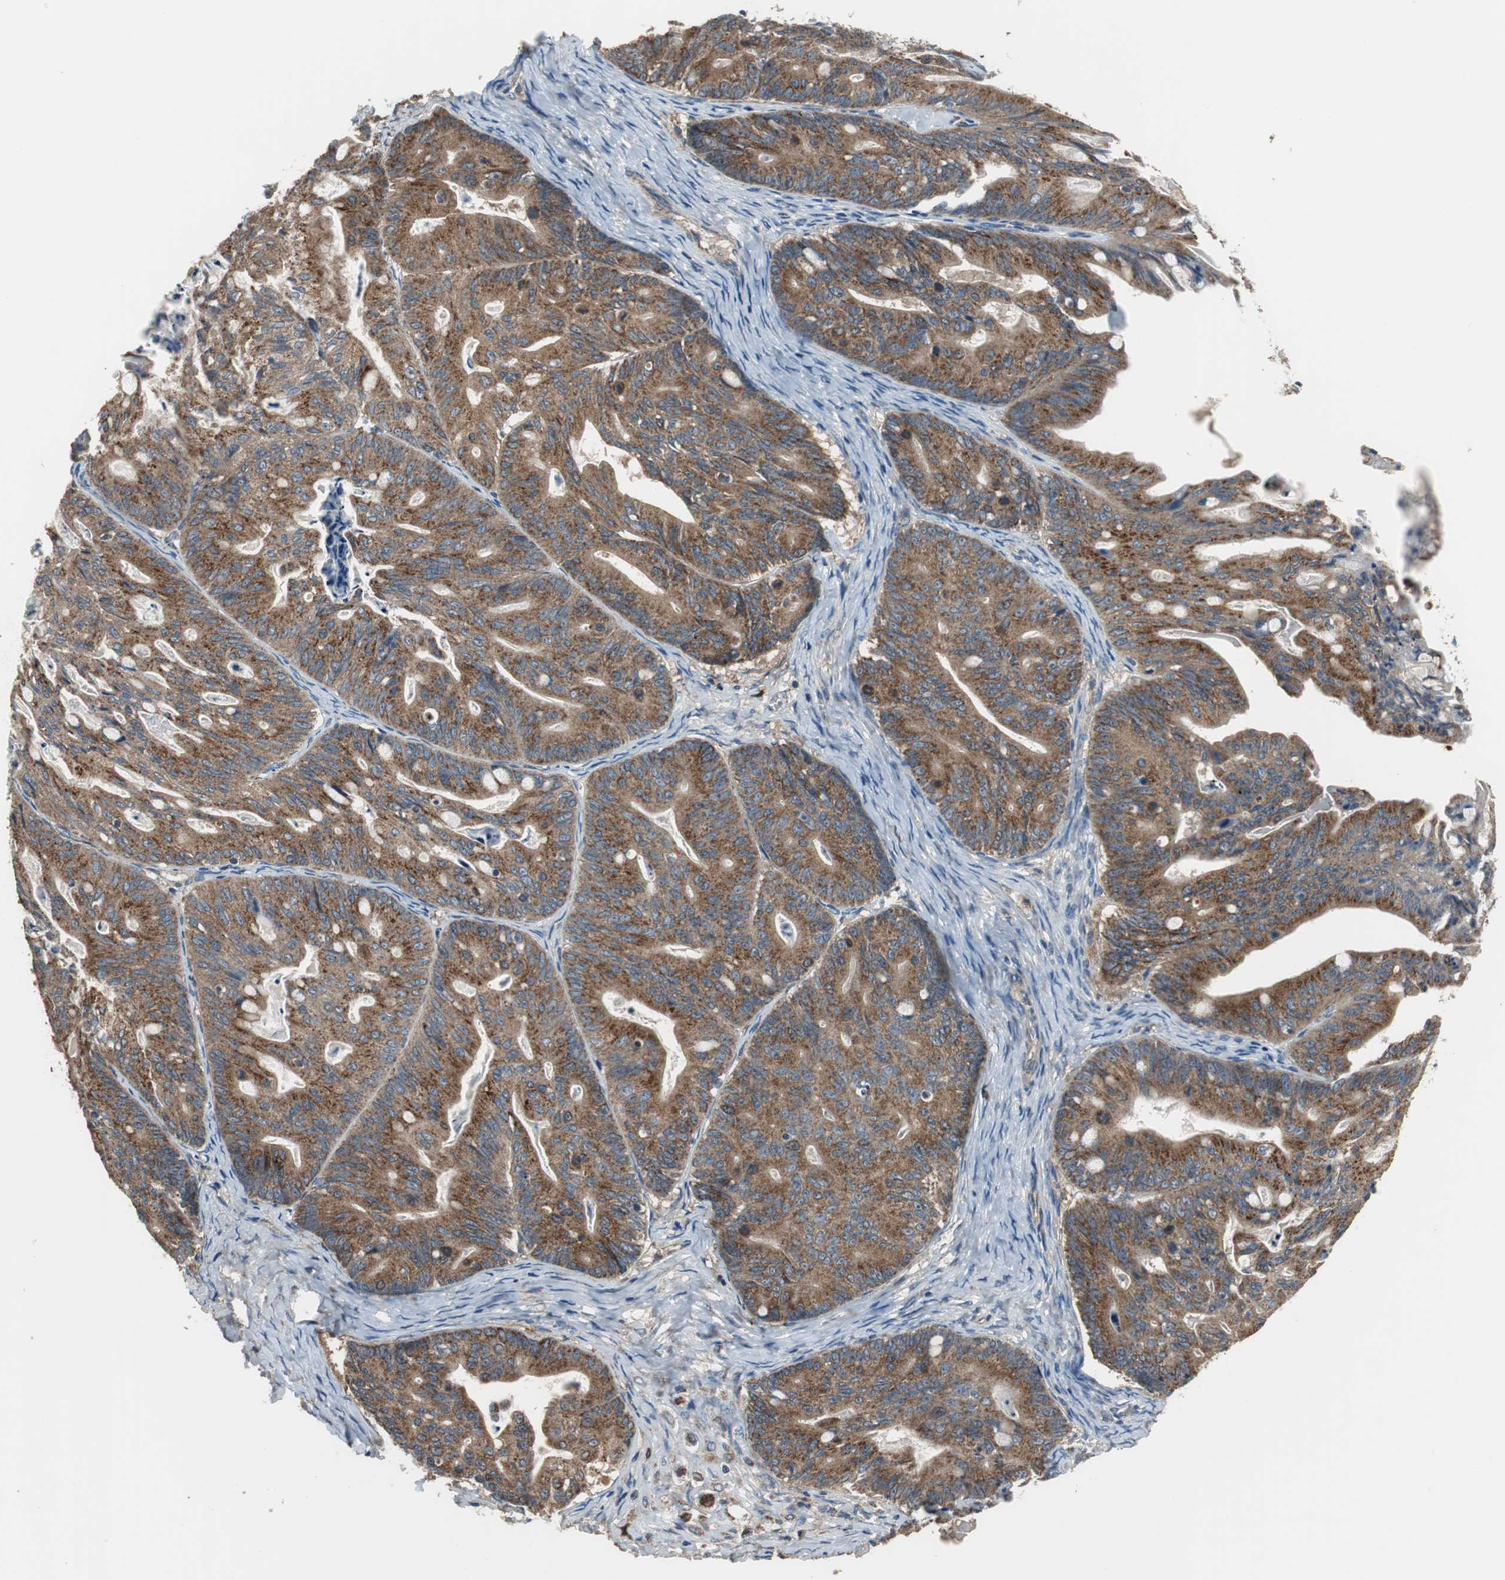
{"staining": {"intensity": "strong", "quantity": ">75%", "location": "cytoplasmic/membranous"}, "tissue": "ovarian cancer", "cell_type": "Tumor cells", "image_type": "cancer", "snomed": [{"axis": "morphology", "description": "Cystadenocarcinoma, mucinous, NOS"}, {"axis": "topography", "description": "Ovary"}], "caption": "Protein expression analysis of human ovarian cancer reveals strong cytoplasmic/membranous staining in approximately >75% of tumor cells. Using DAB (brown) and hematoxylin (blue) stains, captured at high magnification using brightfield microscopy.", "gene": "PI4KB", "patient": {"sex": "female", "age": 36}}